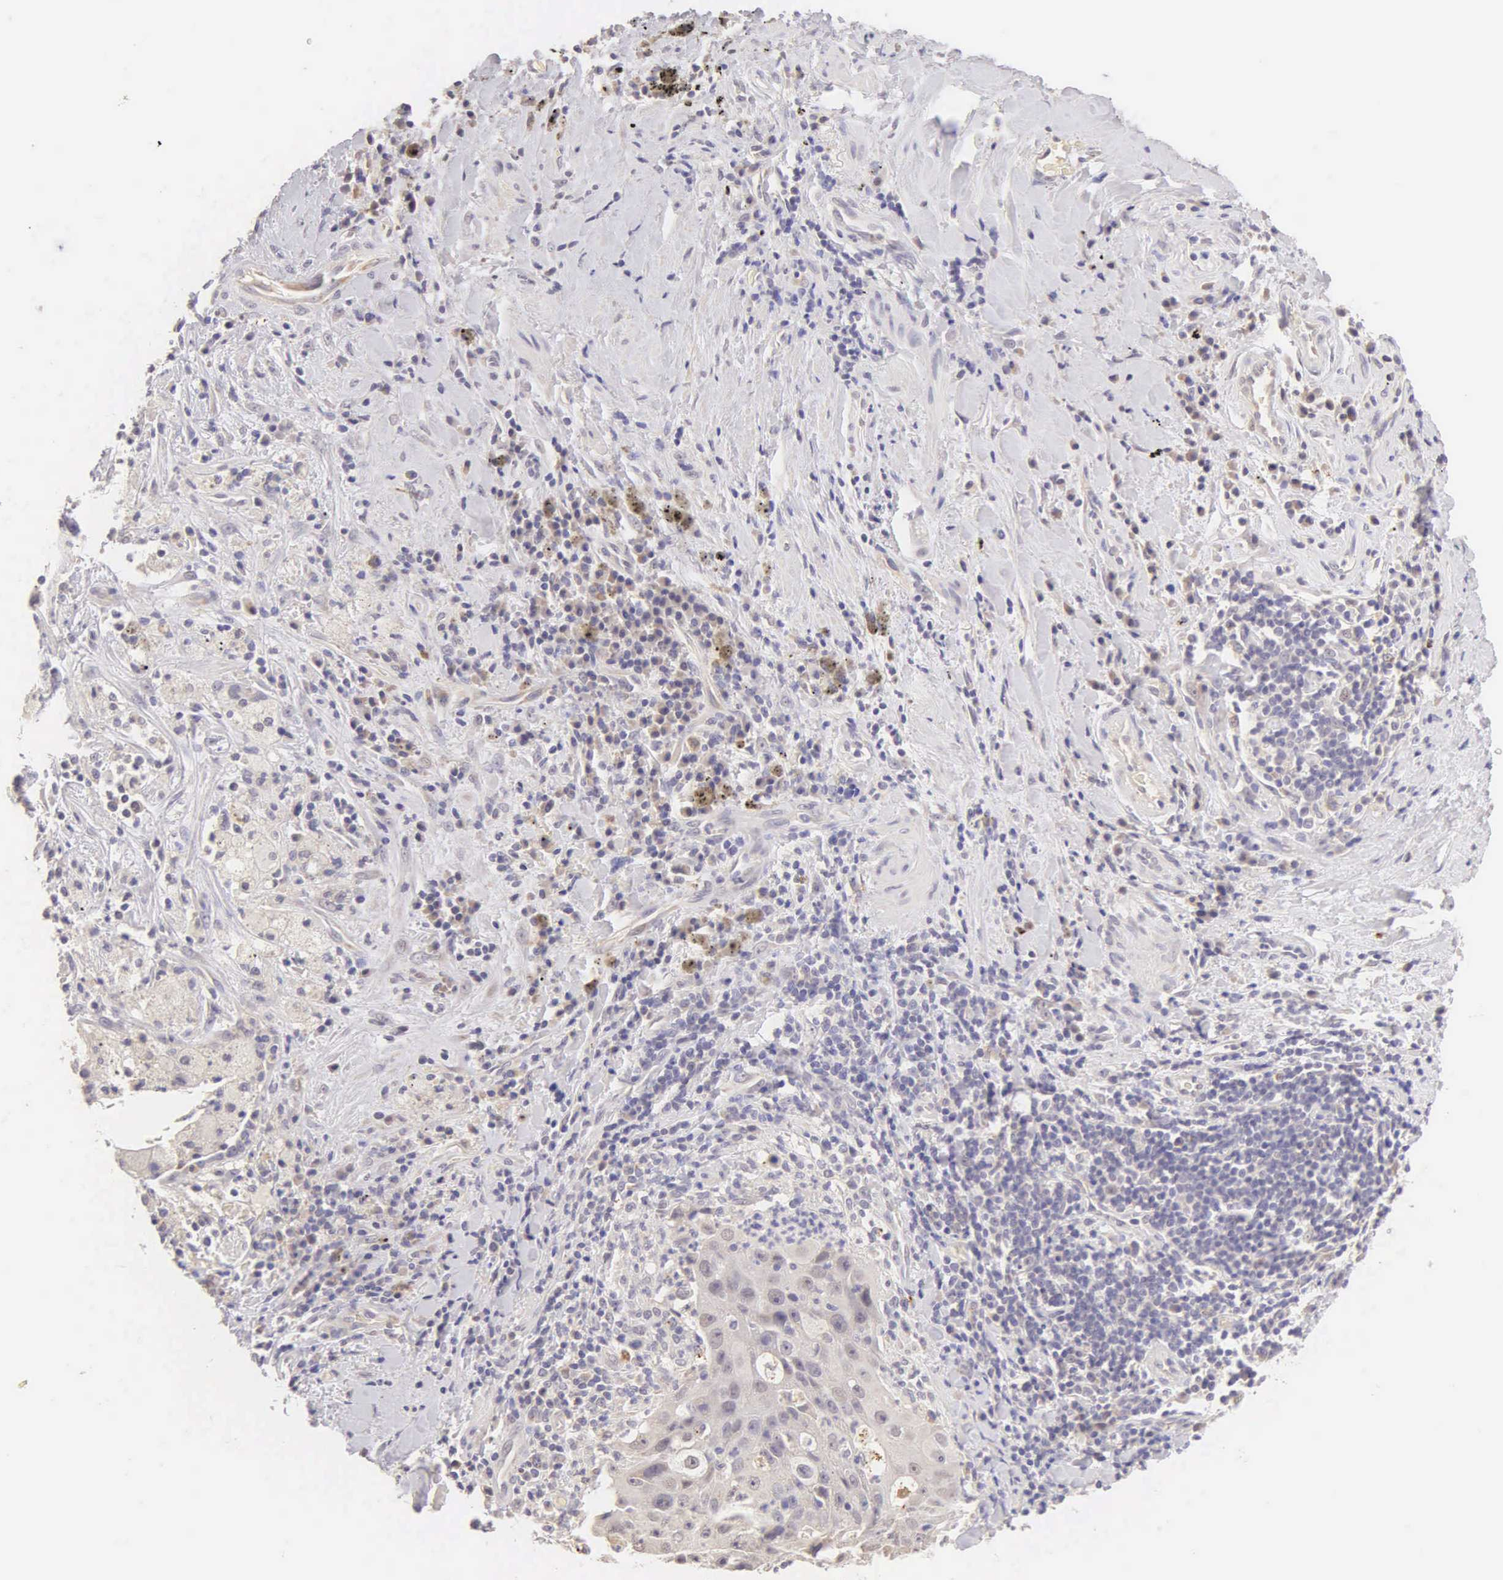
{"staining": {"intensity": "negative", "quantity": "none", "location": "none"}, "tissue": "lung cancer", "cell_type": "Tumor cells", "image_type": "cancer", "snomed": [{"axis": "morphology", "description": "Squamous cell carcinoma, NOS"}, {"axis": "topography", "description": "Lung"}], "caption": "This is a image of IHC staining of lung squamous cell carcinoma, which shows no positivity in tumor cells.", "gene": "ESR1", "patient": {"sex": "male", "age": 64}}